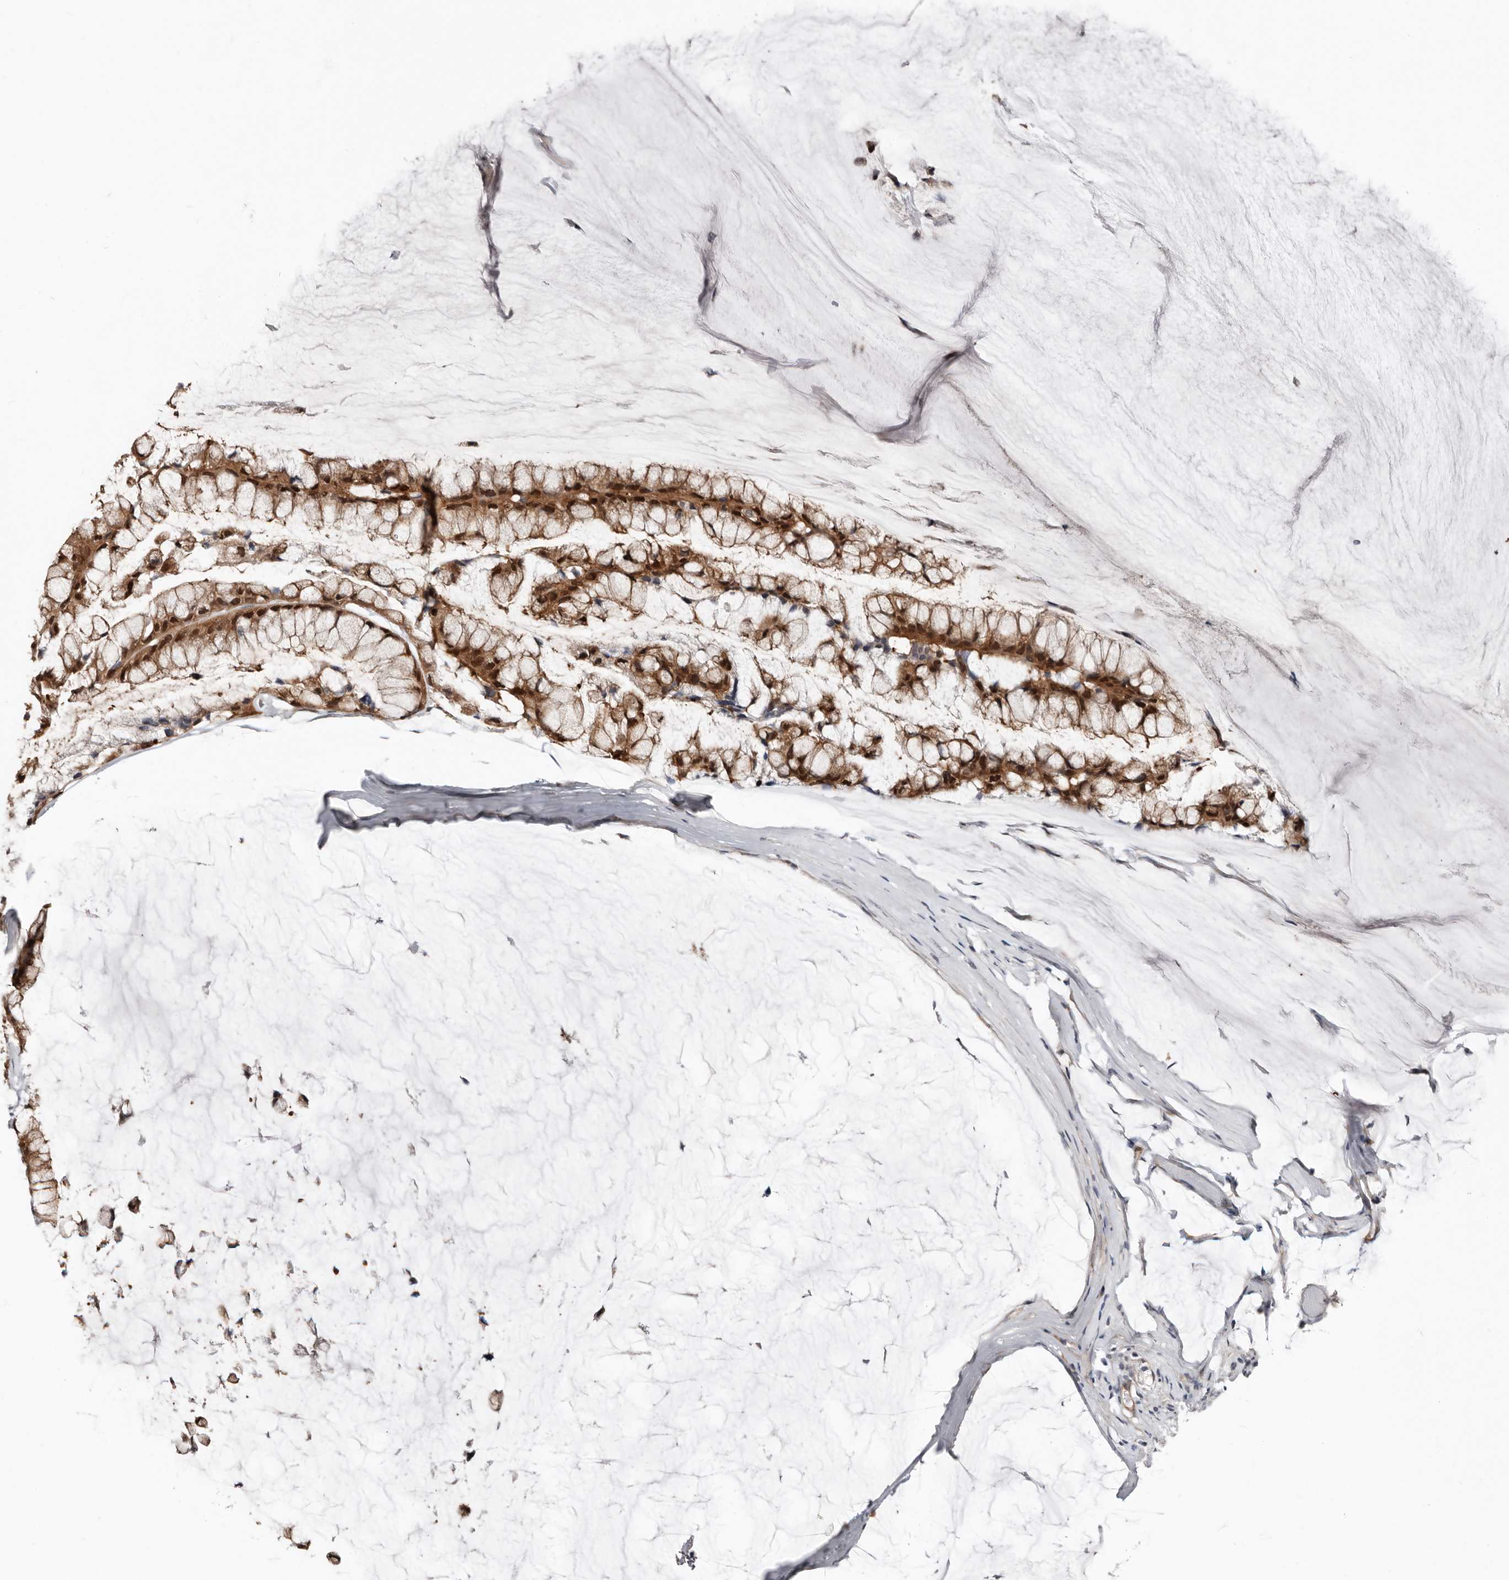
{"staining": {"intensity": "strong", "quantity": ">75%", "location": "cytoplasmic/membranous,nuclear"}, "tissue": "ovarian cancer", "cell_type": "Tumor cells", "image_type": "cancer", "snomed": [{"axis": "morphology", "description": "Cystadenocarcinoma, mucinous, NOS"}, {"axis": "topography", "description": "Ovary"}], "caption": "A brown stain highlights strong cytoplasmic/membranous and nuclear positivity of a protein in human mucinous cystadenocarcinoma (ovarian) tumor cells. Ihc stains the protein in brown and the nuclei are stained blue.", "gene": "ASRGL1", "patient": {"sex": "female", "age": 39}}